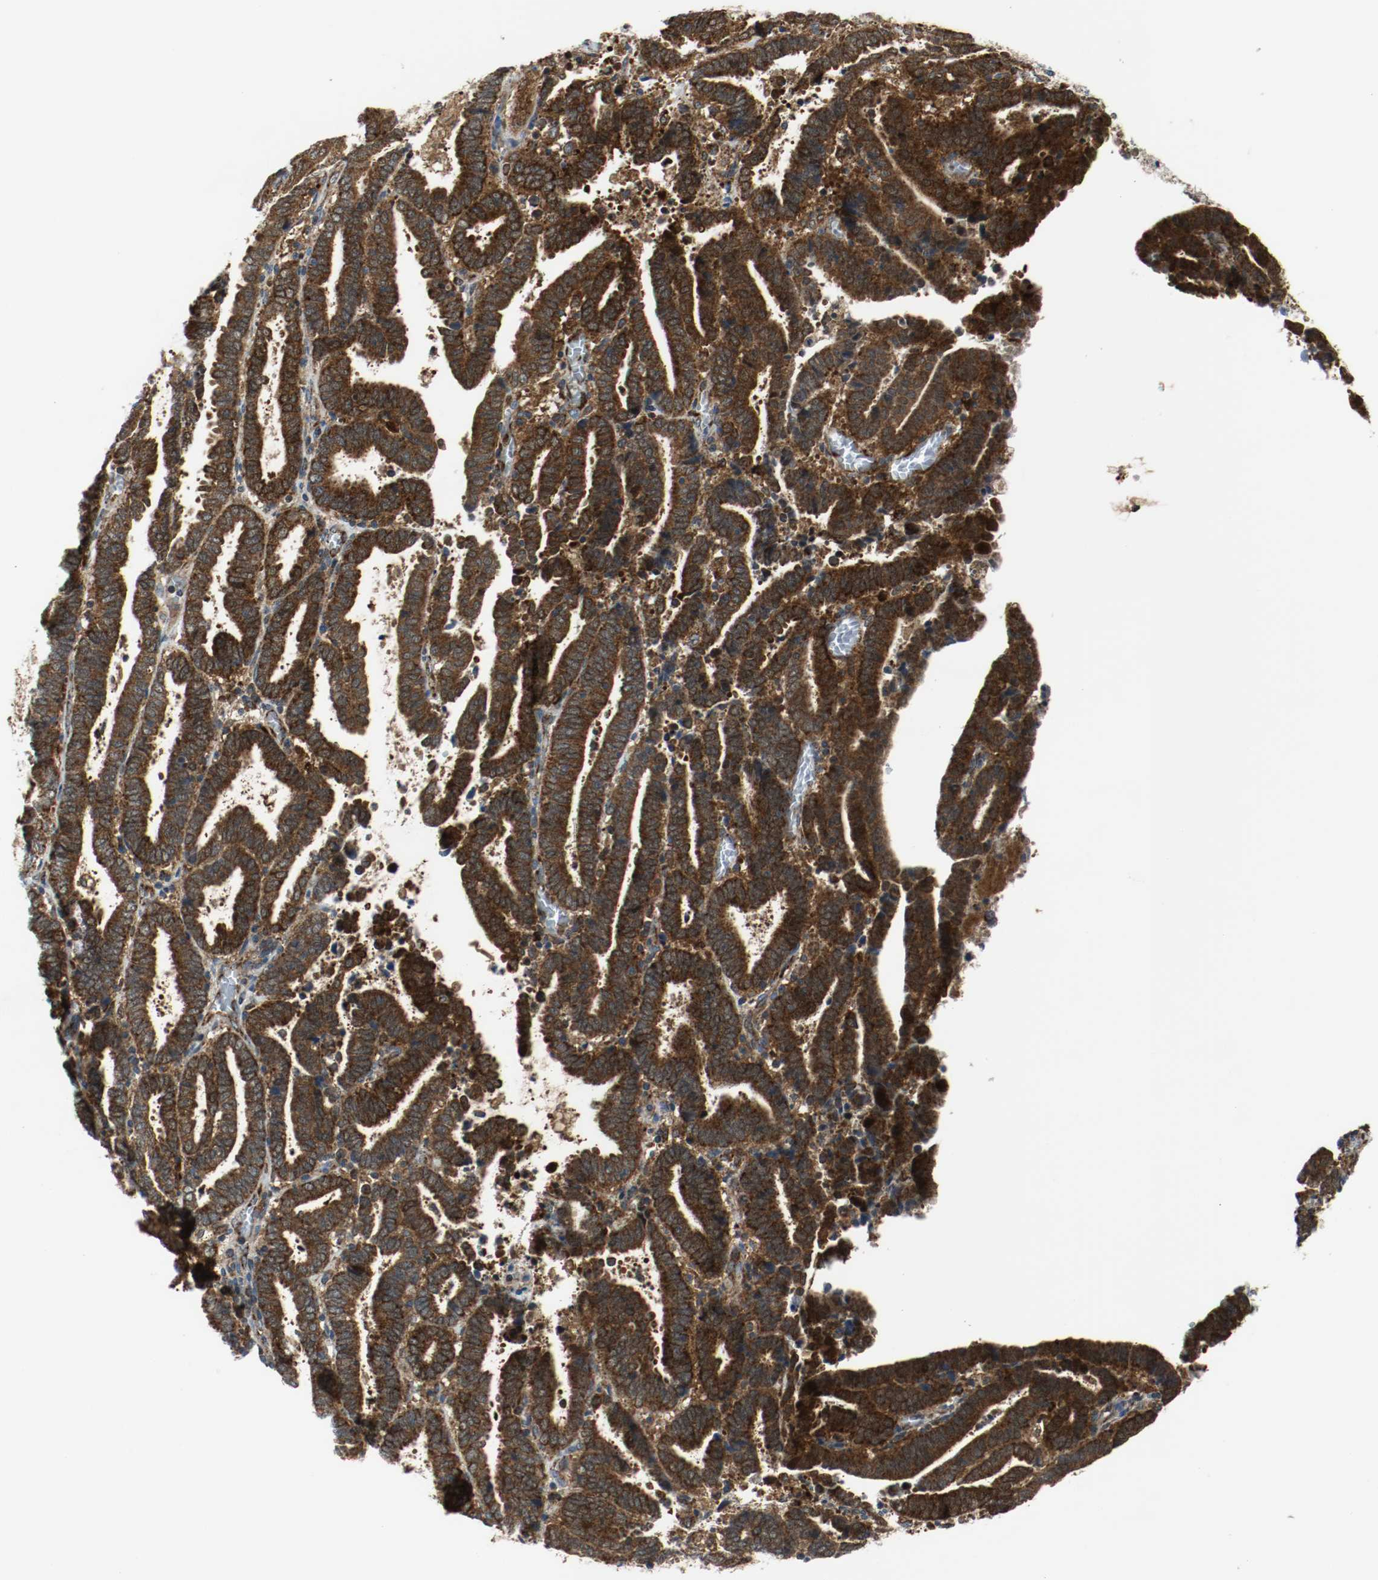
{"staining": {"intensity": "strong", "quantity": ">75%", "location": "cytoplasmic/membranous"}, "tissue": "endometrial cancer", "cell_type": "Tumor cells", "image_type": "cancer", "snomed": [{"axis": "morphology", "description": "Adenocarcinoma, NOS"}, {"axis": "topography", "description": "Uterus"}], "caption": "About >75% of tumor cells in endometrial cancer exhibit strong cytoplasmic/membranous protein staining as visualized by brown immunohistochemical staining.", "gene": "TXNRD1", "patient": {"sex": "female", "age": 83}}